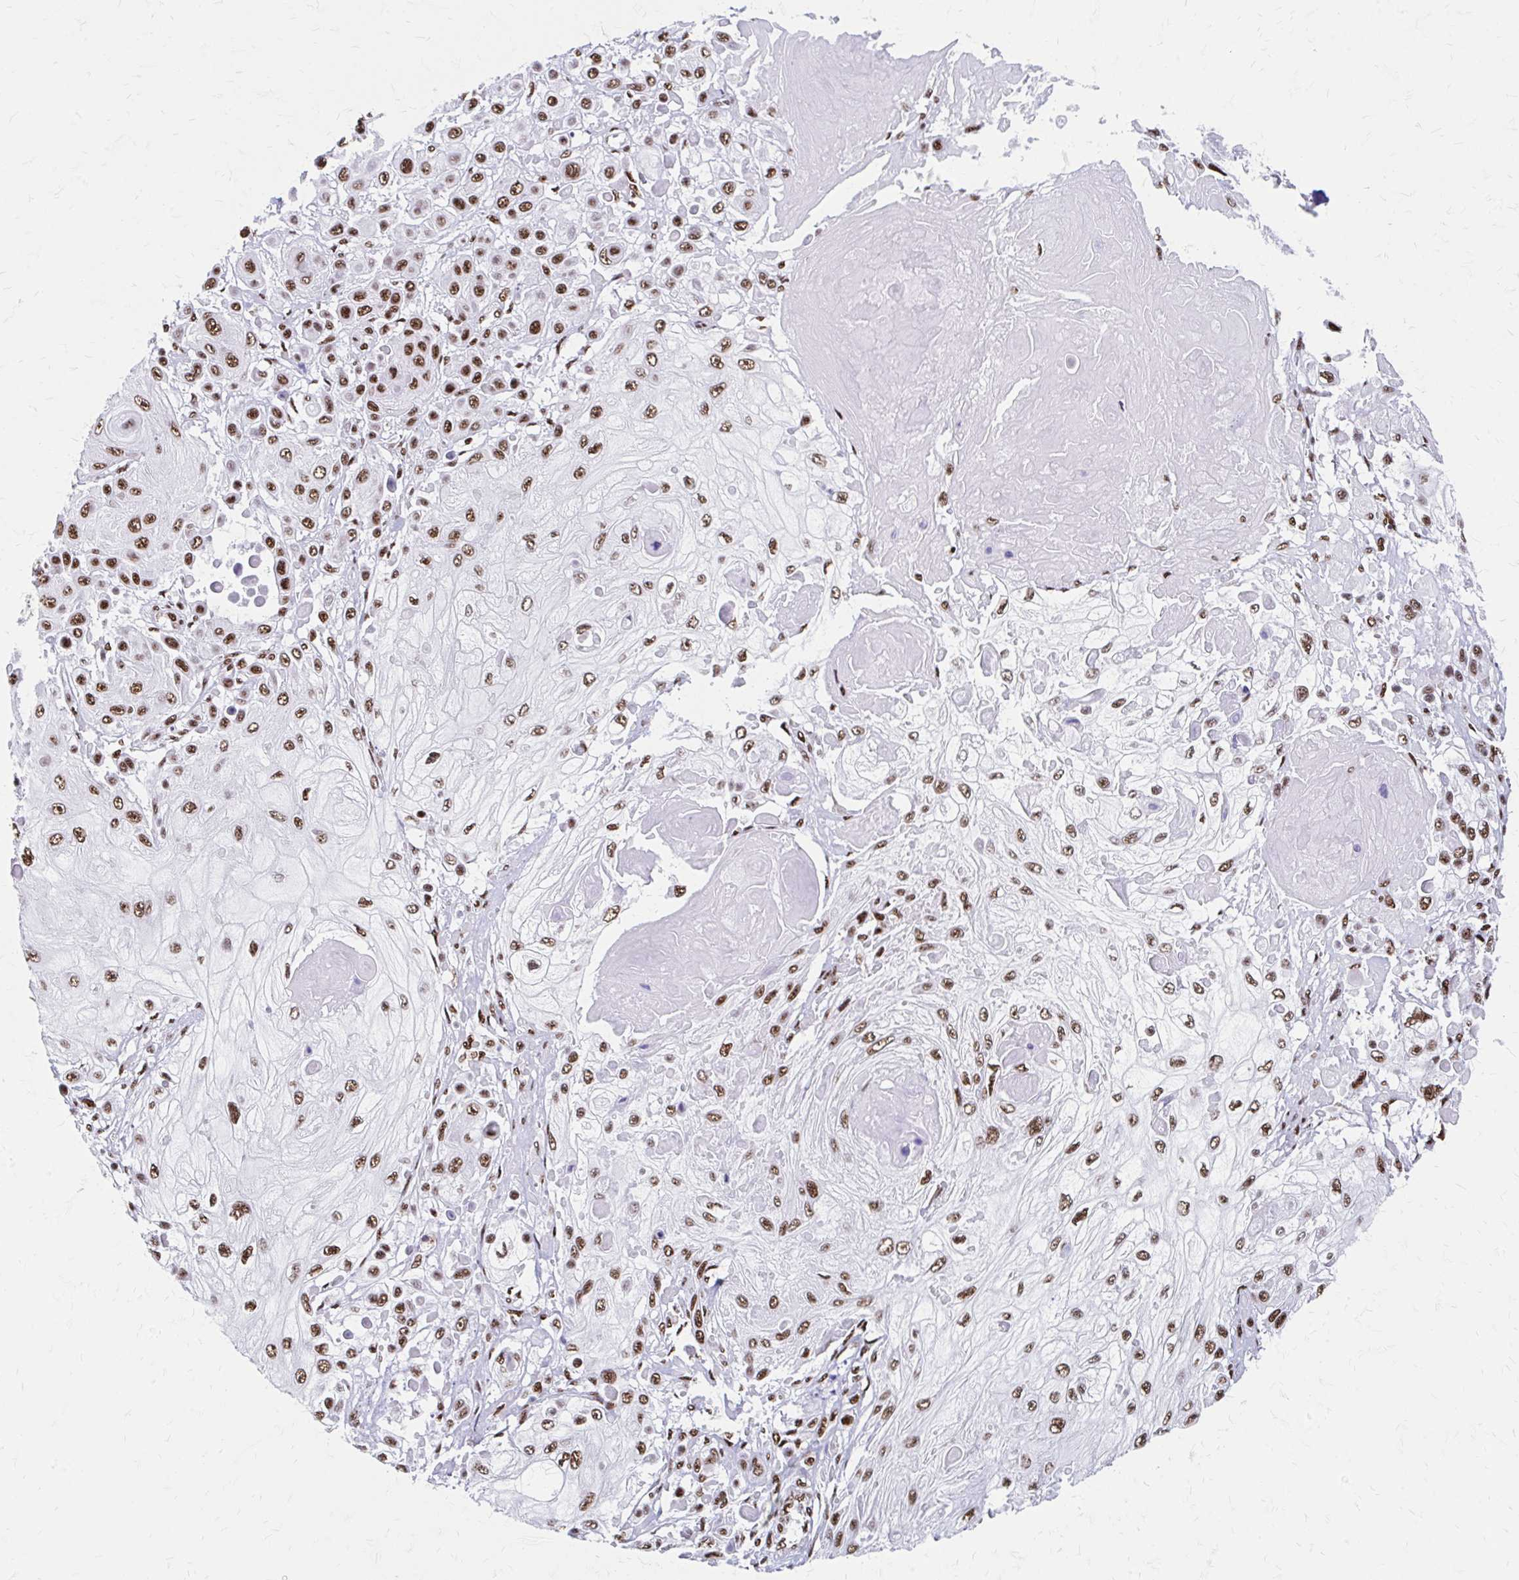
{"staining": {"intensity": "strong", "quantity": ">75%", "location": "nuclear"}, "tissue": "skin cancer", "cell_type": "Tumor cells", "image_type": "cancer", "snomed": [{"axis": "morphology", "description": "Squamous cell carcinoma, NOS"}, {"axis": "topography", "description": "Skin"}], "caption": "Skin cancer was stained to show a protein in brown. There is high levels of strong nuclear positivity in about >75% of tumor cells. Using DAB (3,3'-diaminobenzidine) (brown) and hematoxylin (blue) stains, captured at high magnification using brightfield microscopy.", "gene": "CNKSR3", "patient": {"sex": "male", "age": 67}}